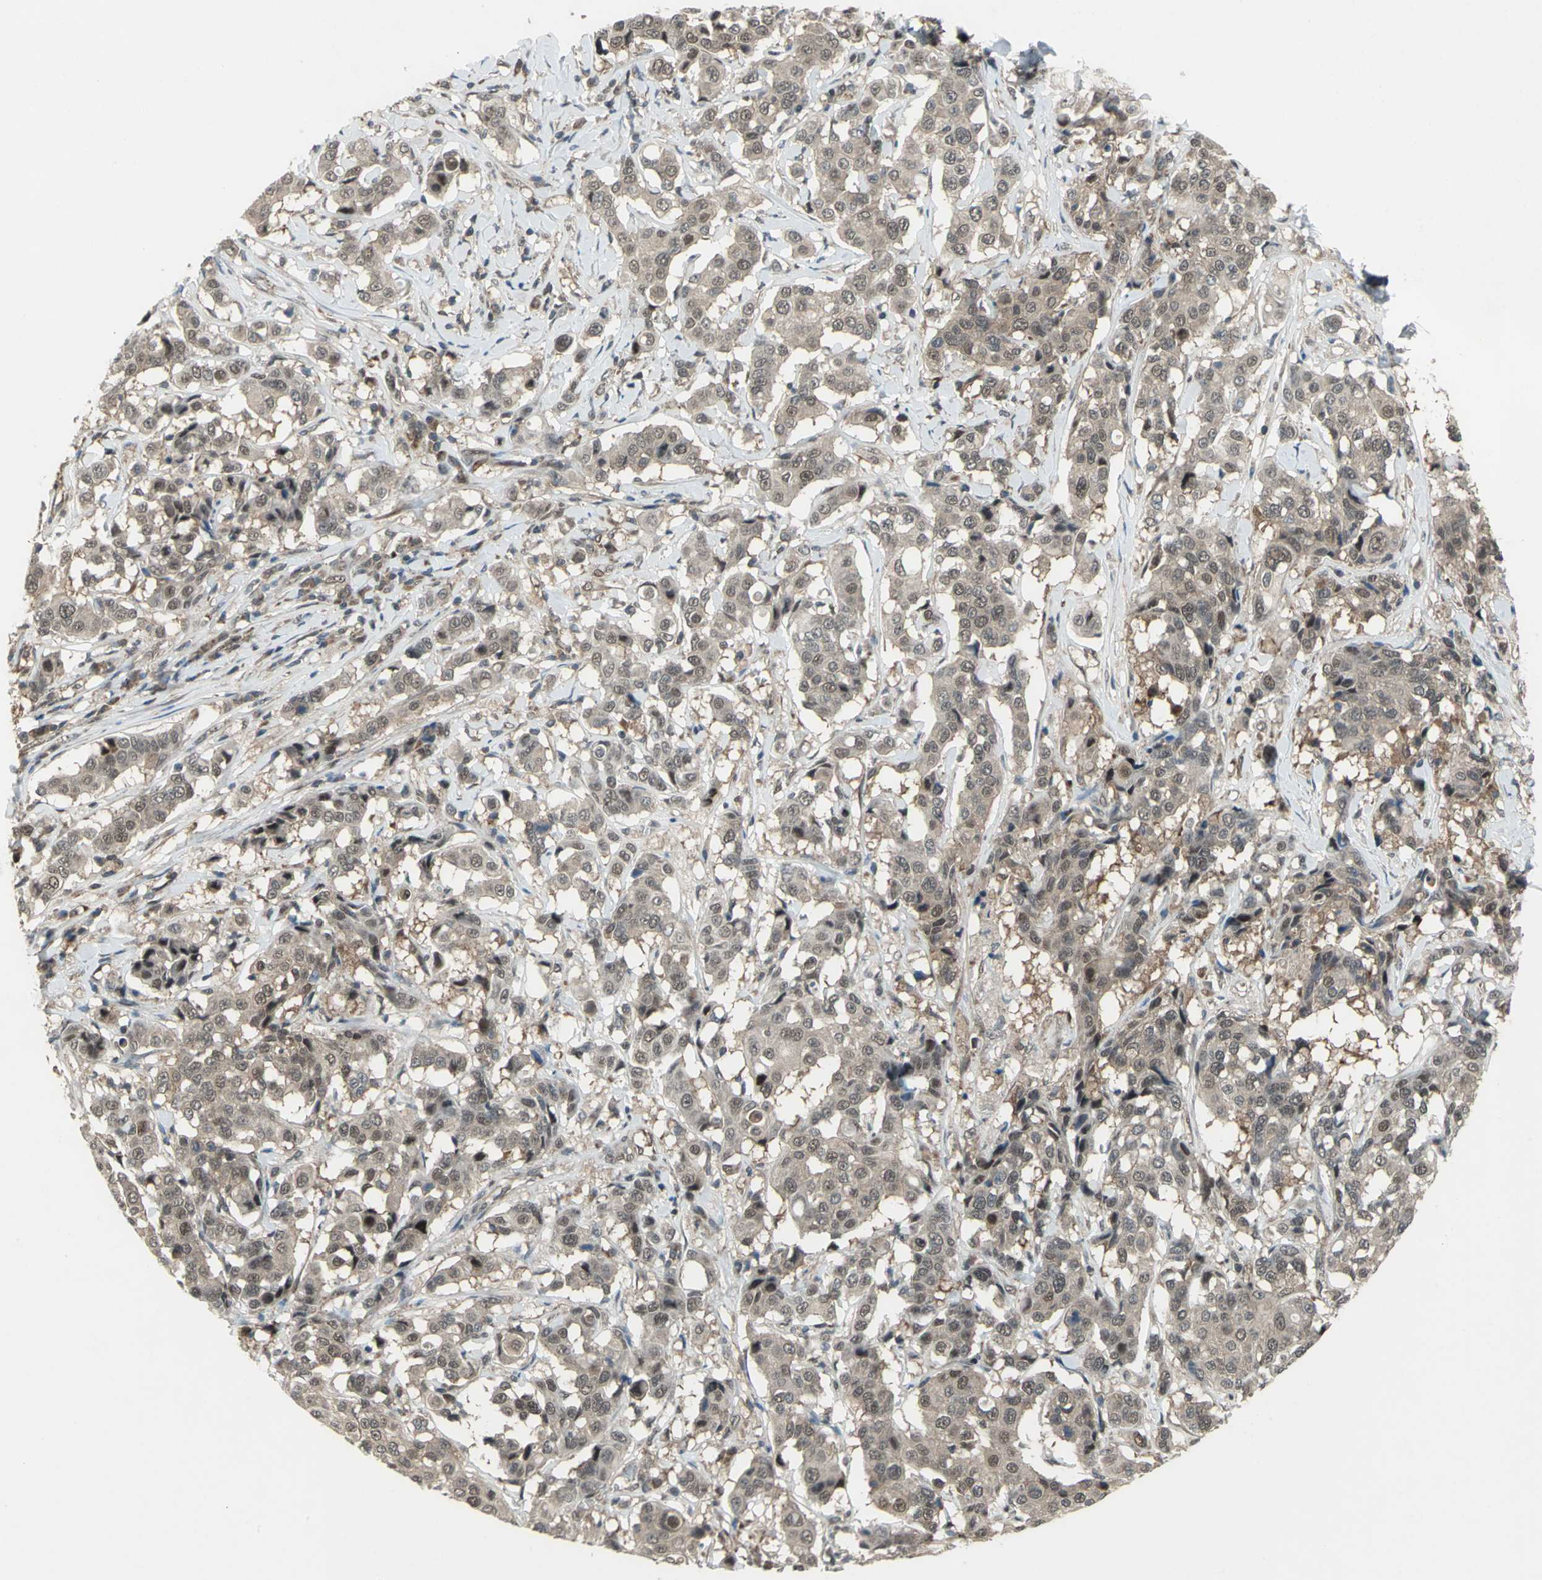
{"staining": {"intensity": "weak", "quantity": ">75%", "location": "cytoplasmic/membranous,nuclear"}, "tissue": "breast cancer", "cell_type": "Tumor cells", "image_type": "cancer", "snomed": [{"axis": "morphology", "description": "Duct carcinoma"}, {"axis": "topography", "description": "Breast"}], "caption": "A brown stain shows weak cytoplasmic/membranous and nuclear positivity of a protein in breast cancer tumor cells. (Brightfield microscopy of DAB IHC at high magnification).", "gene": "COPS5", "patient": {"sex": "female", "age": 27}}